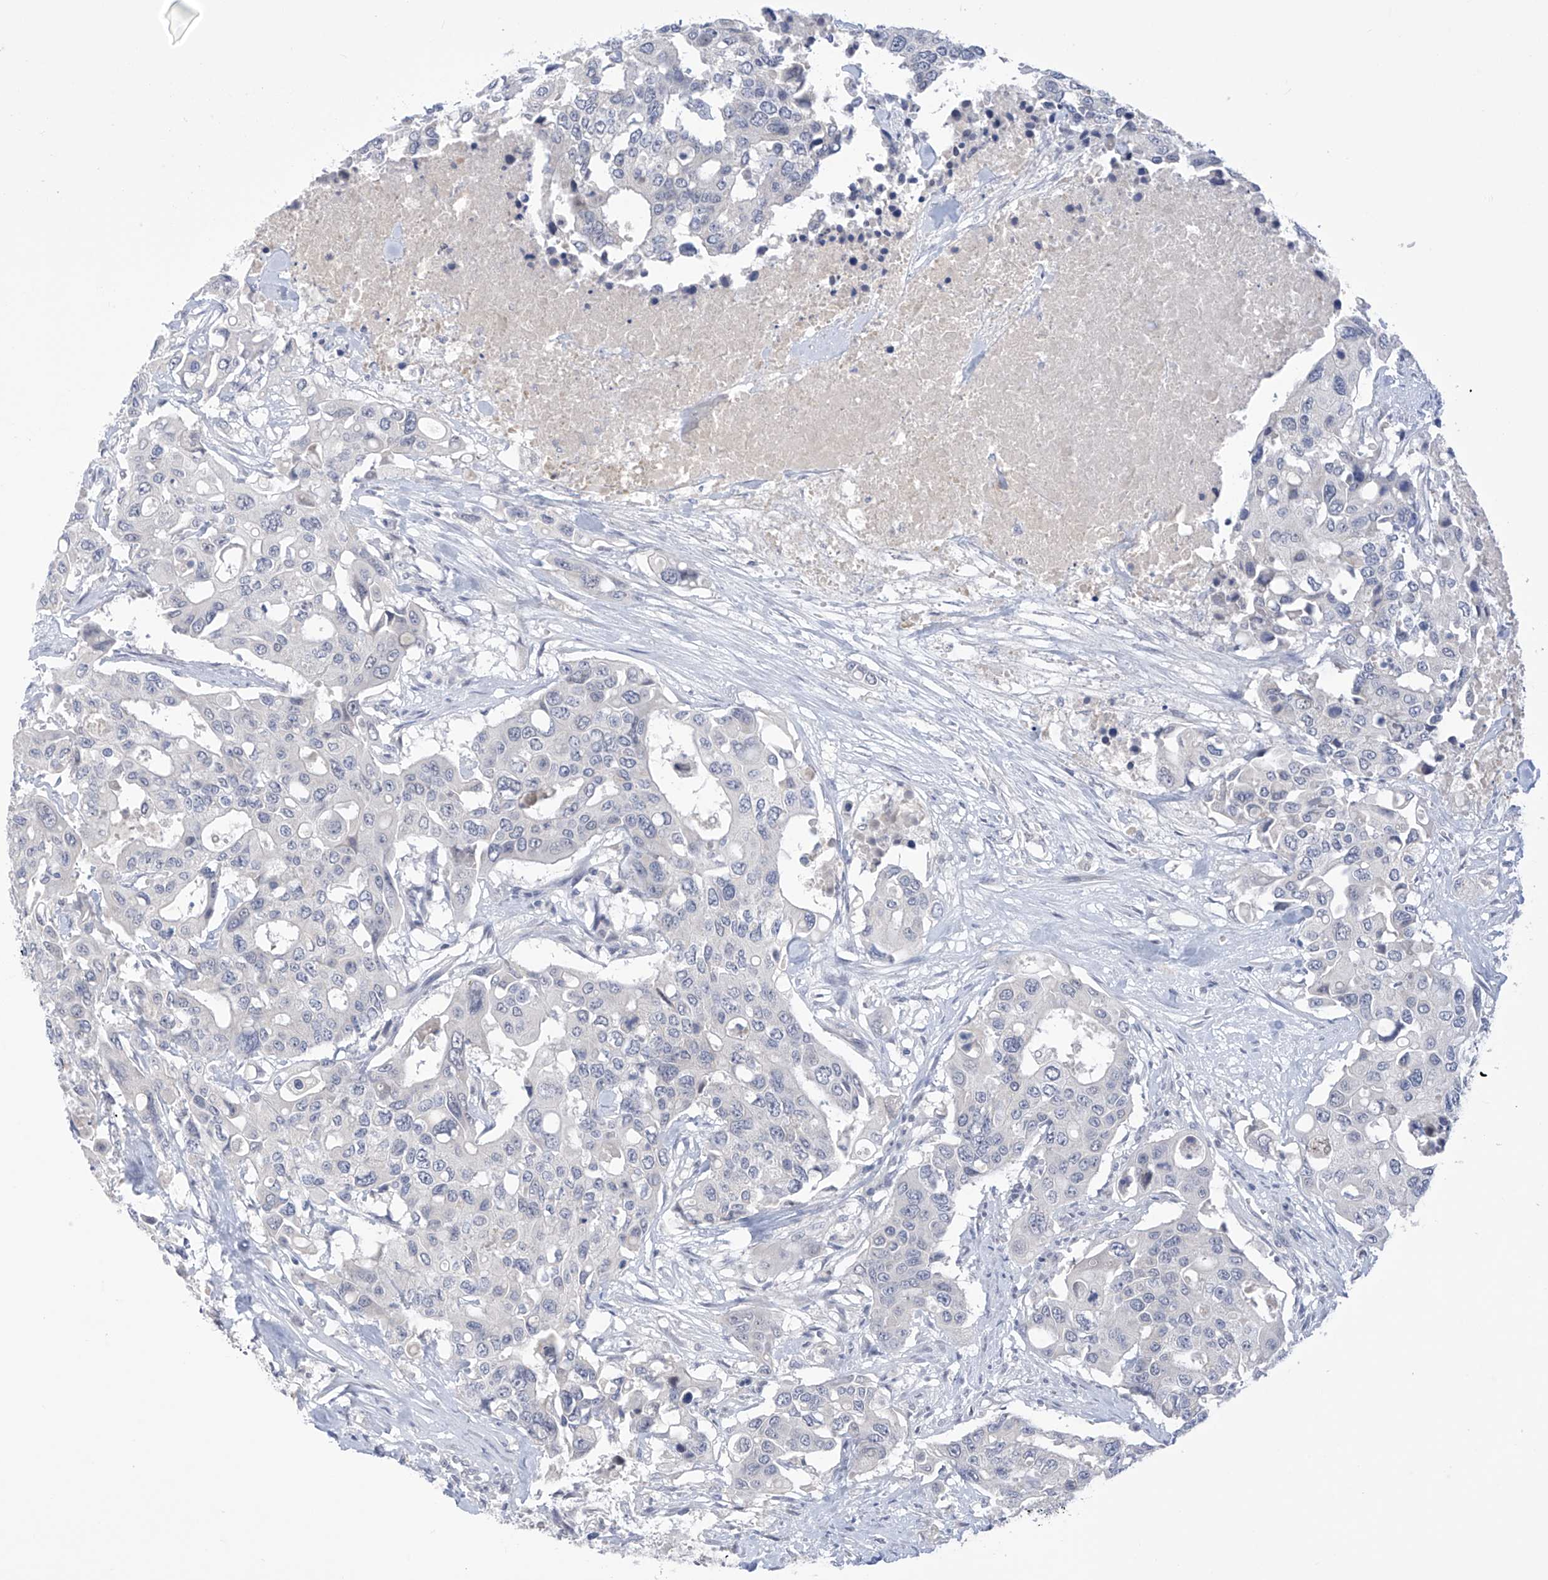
{"staining": {"intensity": "negative", "quantity": "none", "location": "none"}, "tissue": "colorectal cancer", "cell_type": "Tumor cells", "image_type": "cancer", "snomed": [{"axis": "morphology", "description": "Adenocarcinoma, NOS"}, {"axis": "topography", "description": "Colon"}], "caption": "DAB immunohistochemical staining of human colorectal cancer shows no significant positivity in tumor cells.", "gene": "IBA57", "patient": {"sex": "male", "age": 77}}